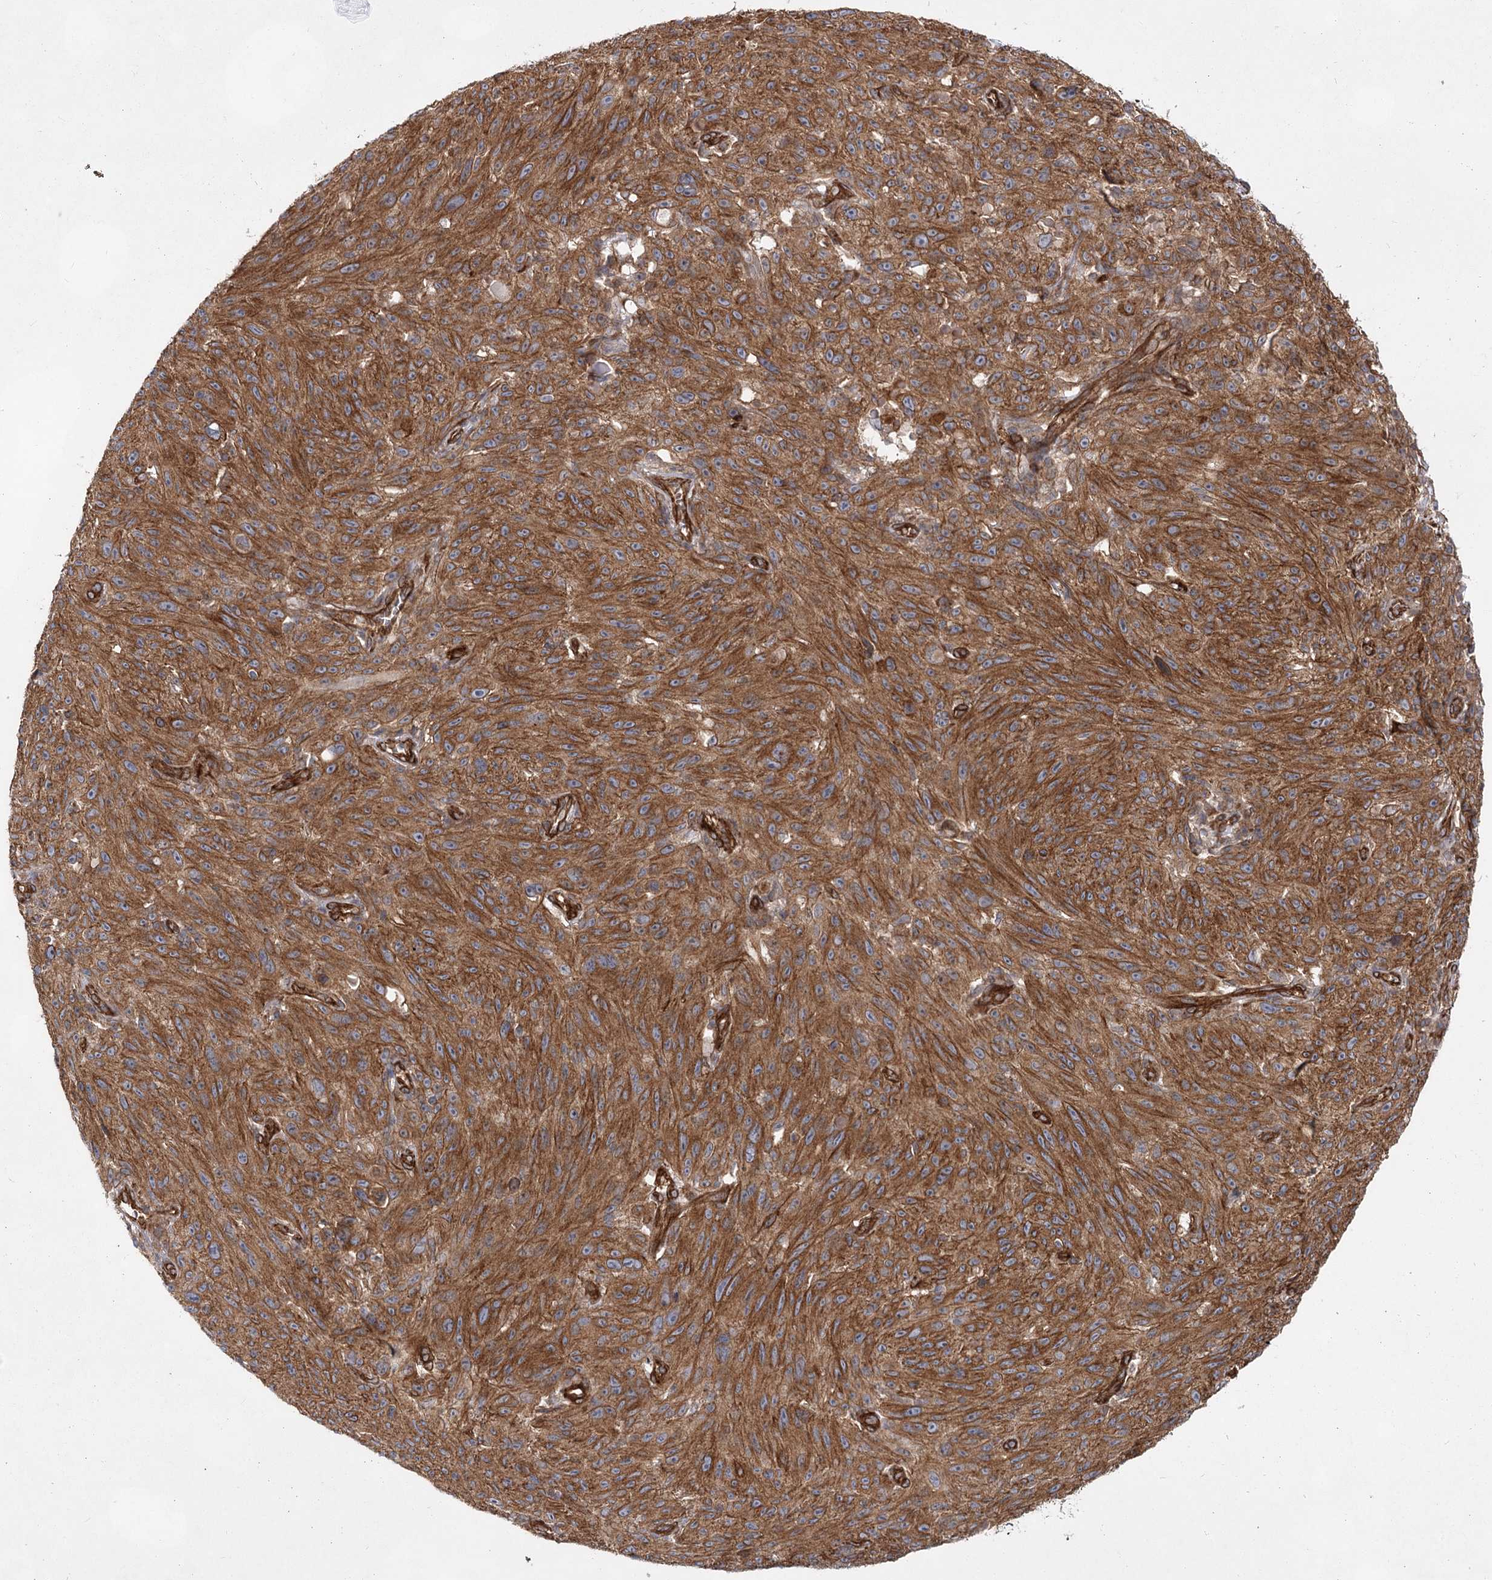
{"staining": {"intensity": "strong", "quantity": ">75%", "location": "cytoplasmic/membranous"}, "tissue": "melanoma", "cell_type": "Tumor cells", "image_type": "cancer", "snomed": [{"axis": "morphology", "description": "Malignant melanoma, NOS"}, {"axis": "topography", "description": "Skin"}], "caption": "Malignant melanoma stained with a protein marker reveals strong staining in tumor cells.", "gene": "IQSEC1", "patient": {"sex": "female", "age": 82}}